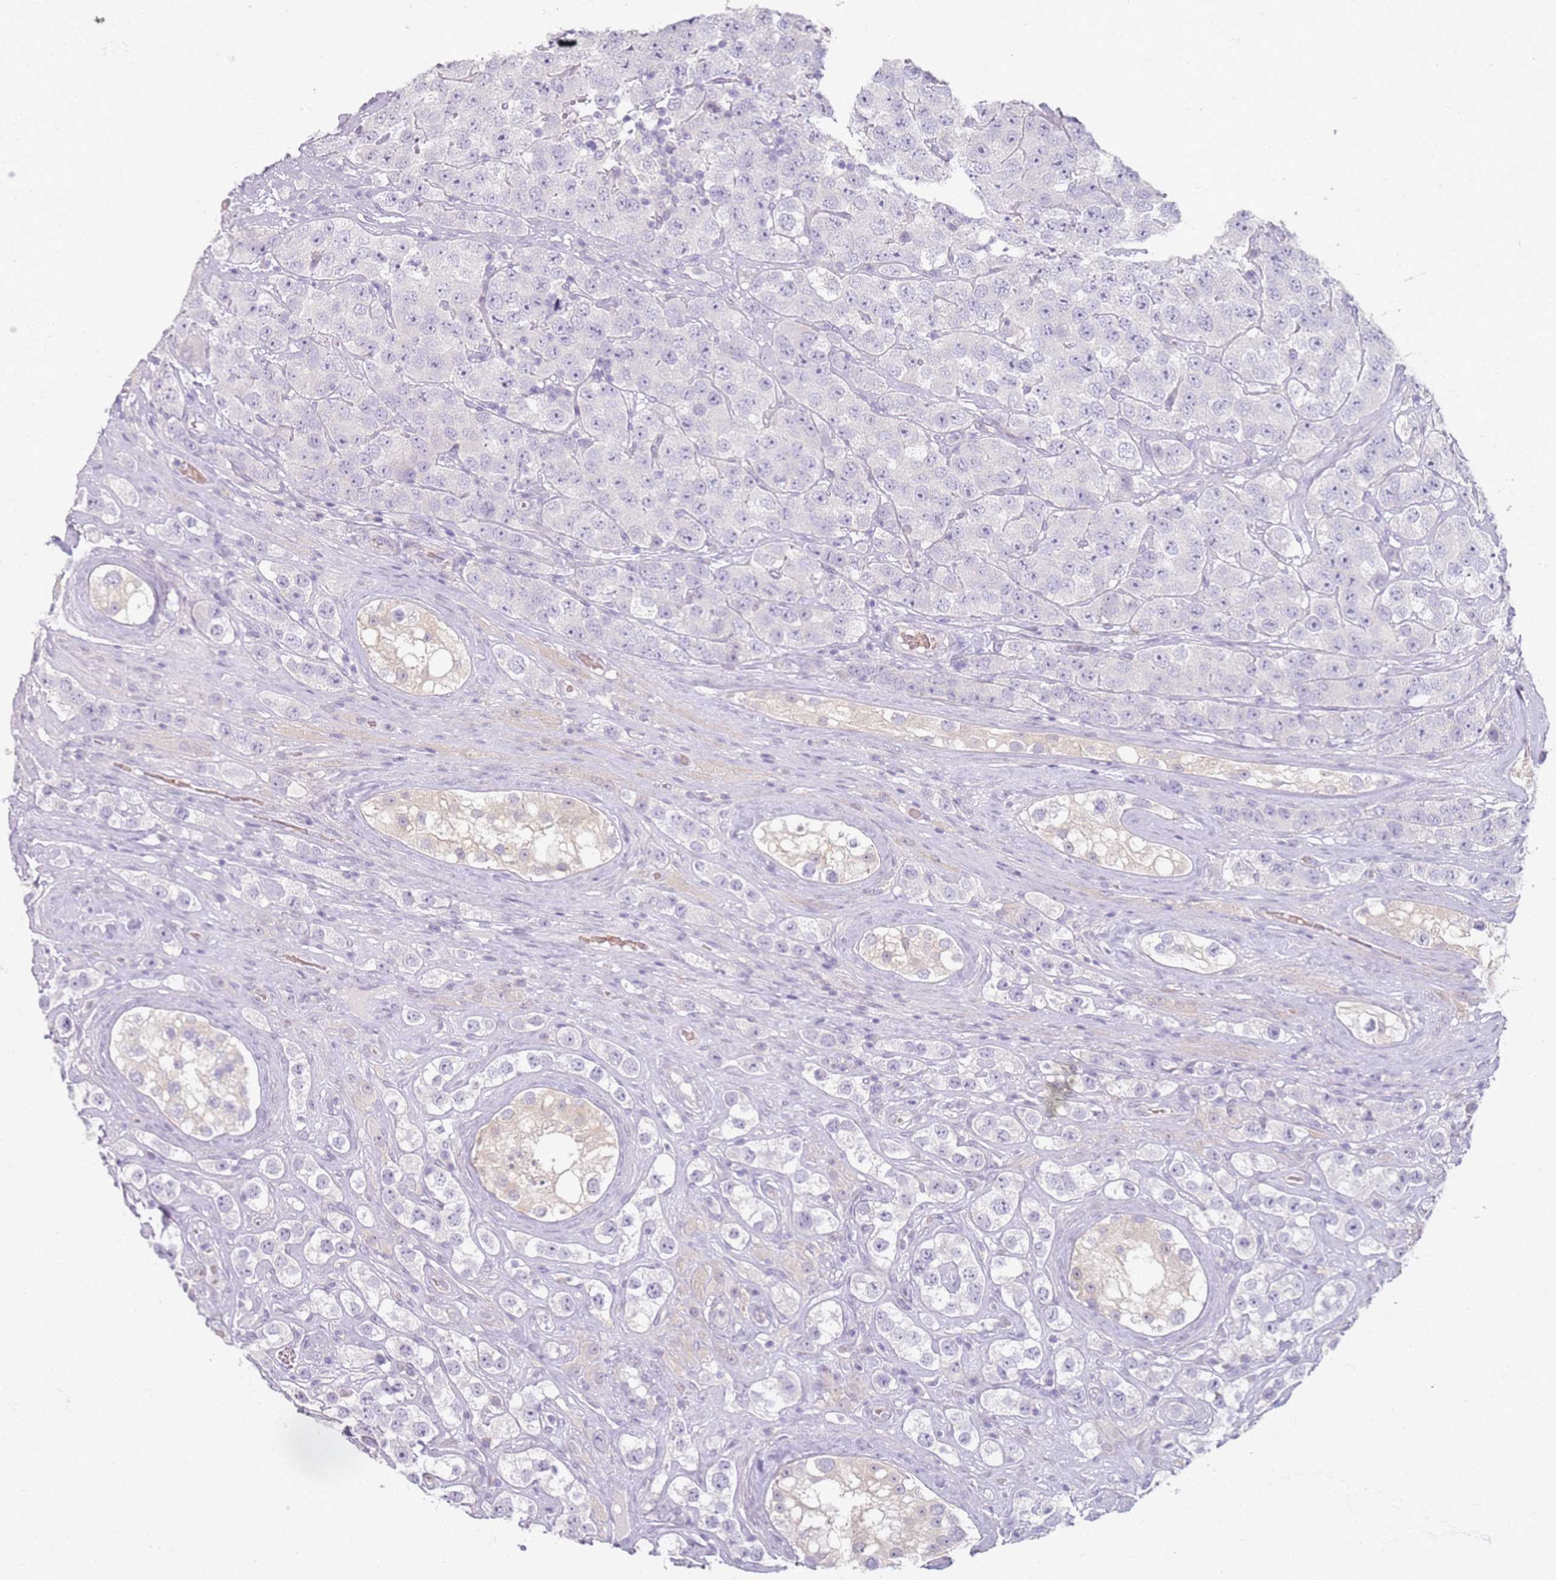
{"staining": {"intensity": "negative", "quantity": "none", "location": "none"}, "tissue": "testis cancer", "cell_type": "Tumor cells", "image_type": "cancer", "snomed": [{"axis": "morphology", "description": "Seminoma, NOS"}, {"axis": "topography", "description": "Testis"}], "caption": "Immunohistochemistry (IHC) of seminoma (testis) displays no staining in tumor cells.", "gene": "CD40LG", "patient": {"sex": "male", "age": 28}}